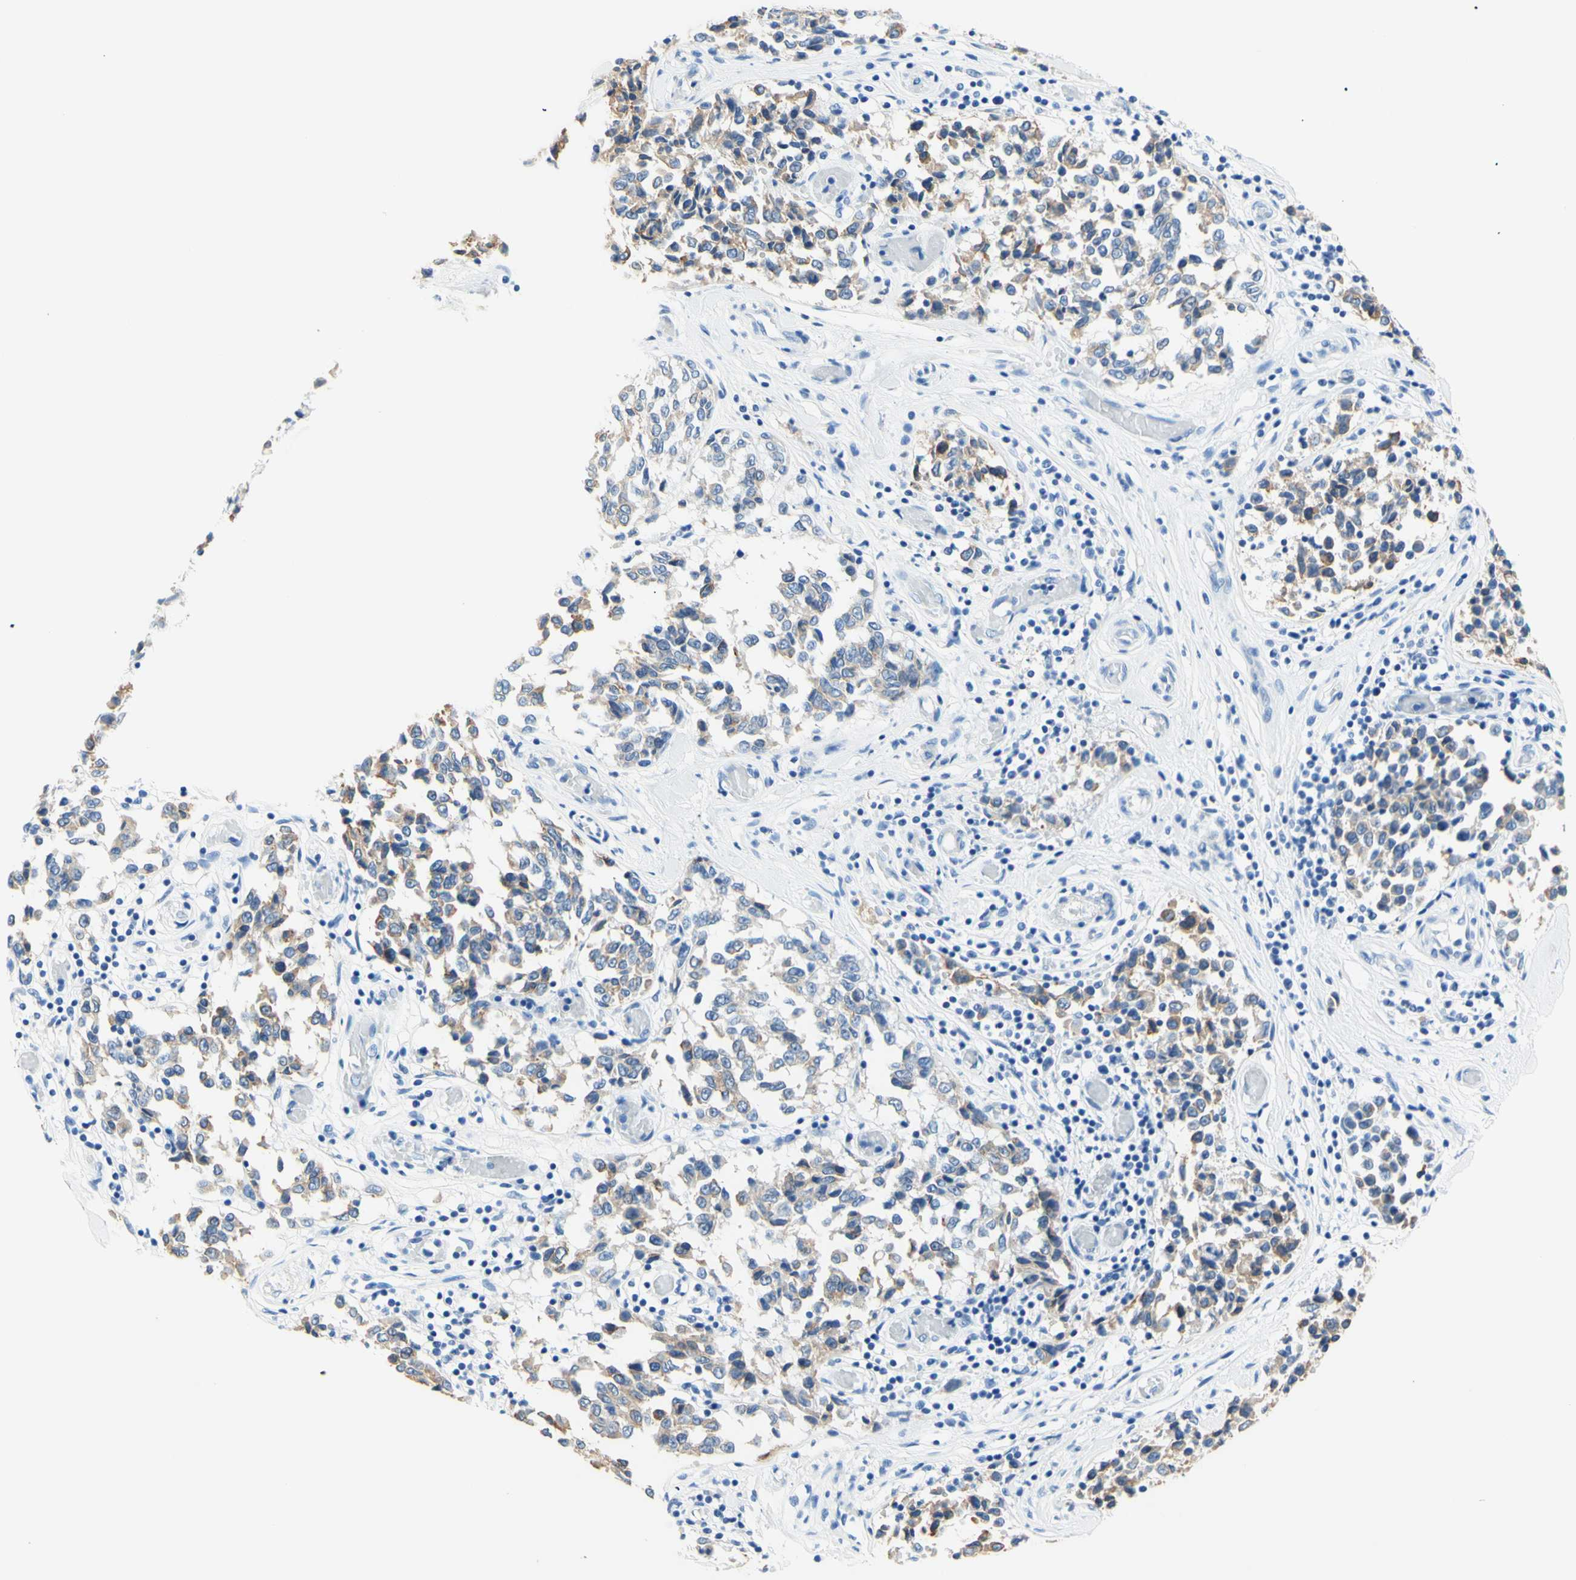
{"staining": {"intensity": "weak", "quantity": ">75%", "location": "cytoplasmic/membranous"}, "tissue": "melanoma", "cell_type": "Tumor cells", "image_type": "cancer", "snomed": [{"axis": "morphology", "description": "Malignant melanoma, NOS"}, {"axis": "topography", "description": "Skin"}], "caption": "Immunohistochemistry (IHC) photomicrograph of neoplastic tissue: human malignant melanoma stained using IHC exhibits low levels of weak protein expression localized specifically in the cytoplasmic/membranous of tumor cells, appearing as a cytoplasmic/membranous brown color.", "gene": "HPCA", "patient": {"sex": "female", "age": 64}}